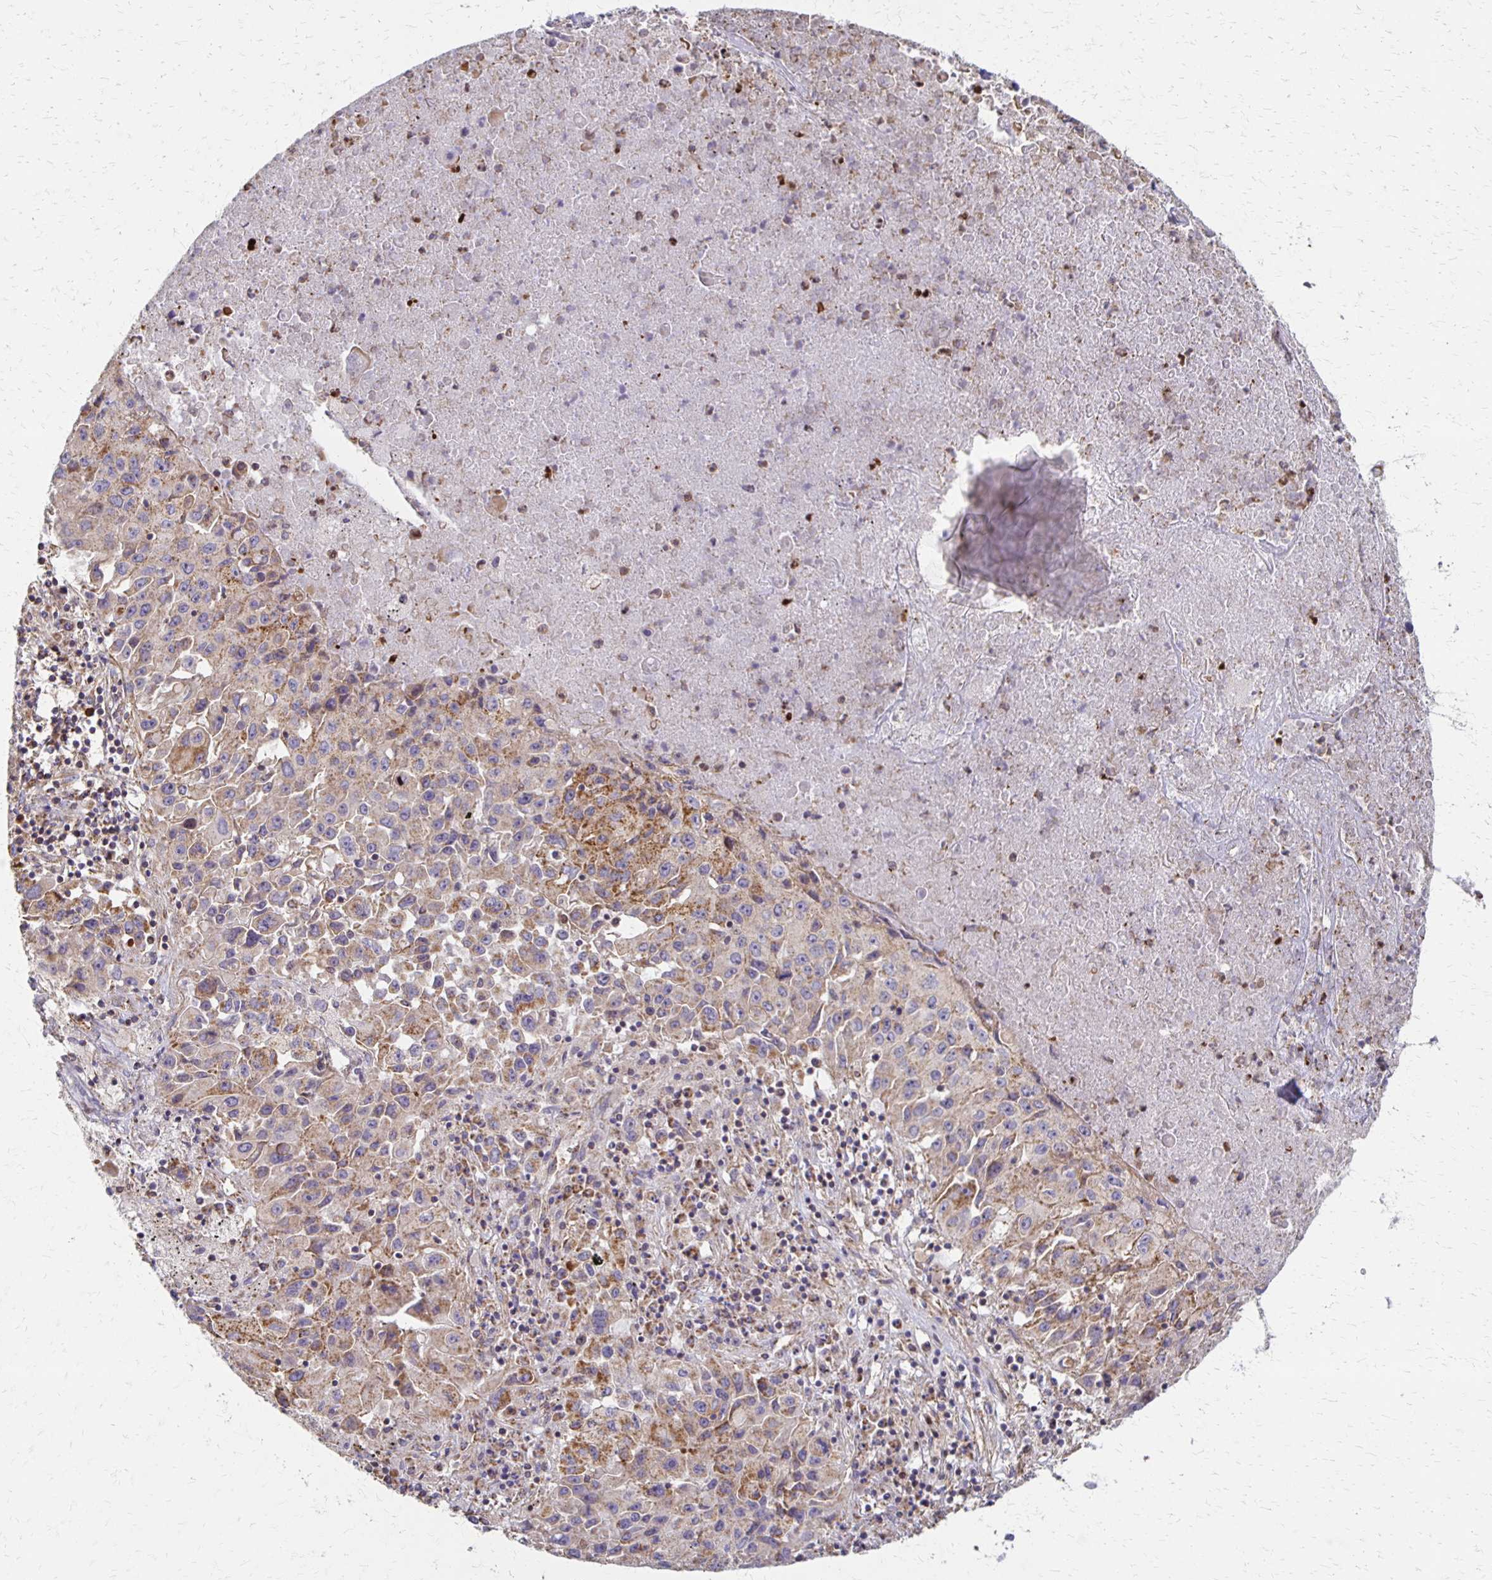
{"staining": {"intensity": "weak", "quantity": "<25%", "location": "cytoplasmic/membranous"}, "tissue": "lung cancer", "cell_type": "Tumor cells", "image_type": "cancer", "snomed": [{"axis": "morphology", "description": "Squamous cell carcinoma, NOS"}, {"axis": "topography", "description": "Lung"}], "caption": "This is an immunohistochemistry (IHC) image of squamous cell carcinoma (lung). There is no staining in tumor cells.", "gene": "EIF4EBP2", "patient": {"sex": "male", "age": 63}}